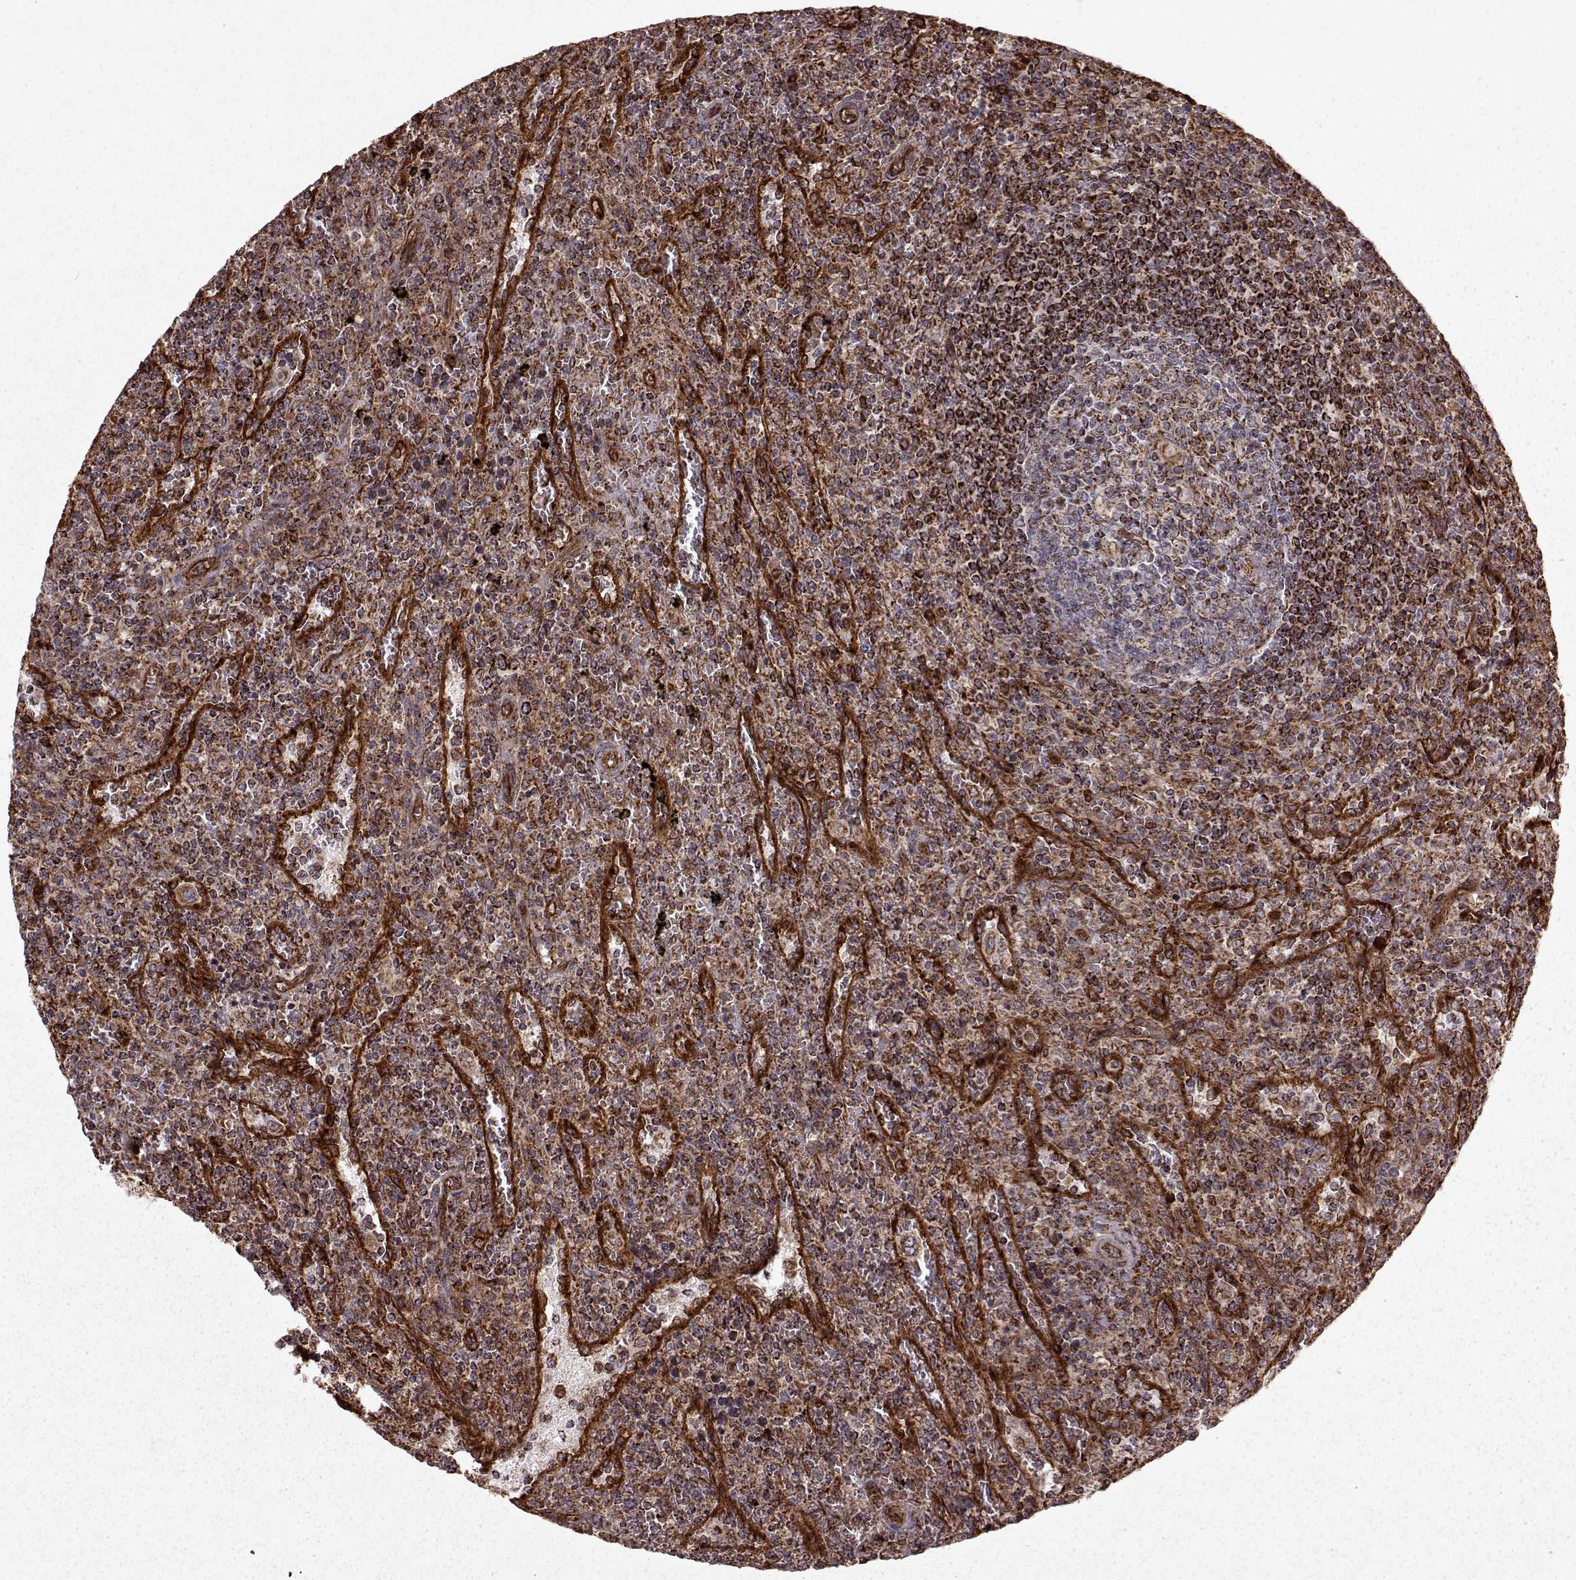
{"staining": {"intensity": "moderate", "quantity": ">75%", "location": "cytoplasmic/membranous"}, "tissue": "lymphoma", "cell_type": "Tumor cells", "image_type": "cancer", "snomed": [{"axis": "morphology", "description": "Malignant lymphoma, non-Hodgkin's type, Low grade"}, {"axis": "topography", "description": "Spleen"}], "caption": "The immunohistochemical stain highlights moderate cytoplasmic/membranous staining in tumor cells of low-grade malignant lymphoma, non-Hodgkin's type tissue.", "gene": "FXN", "patient": {"sex": "male", "age": 62}}